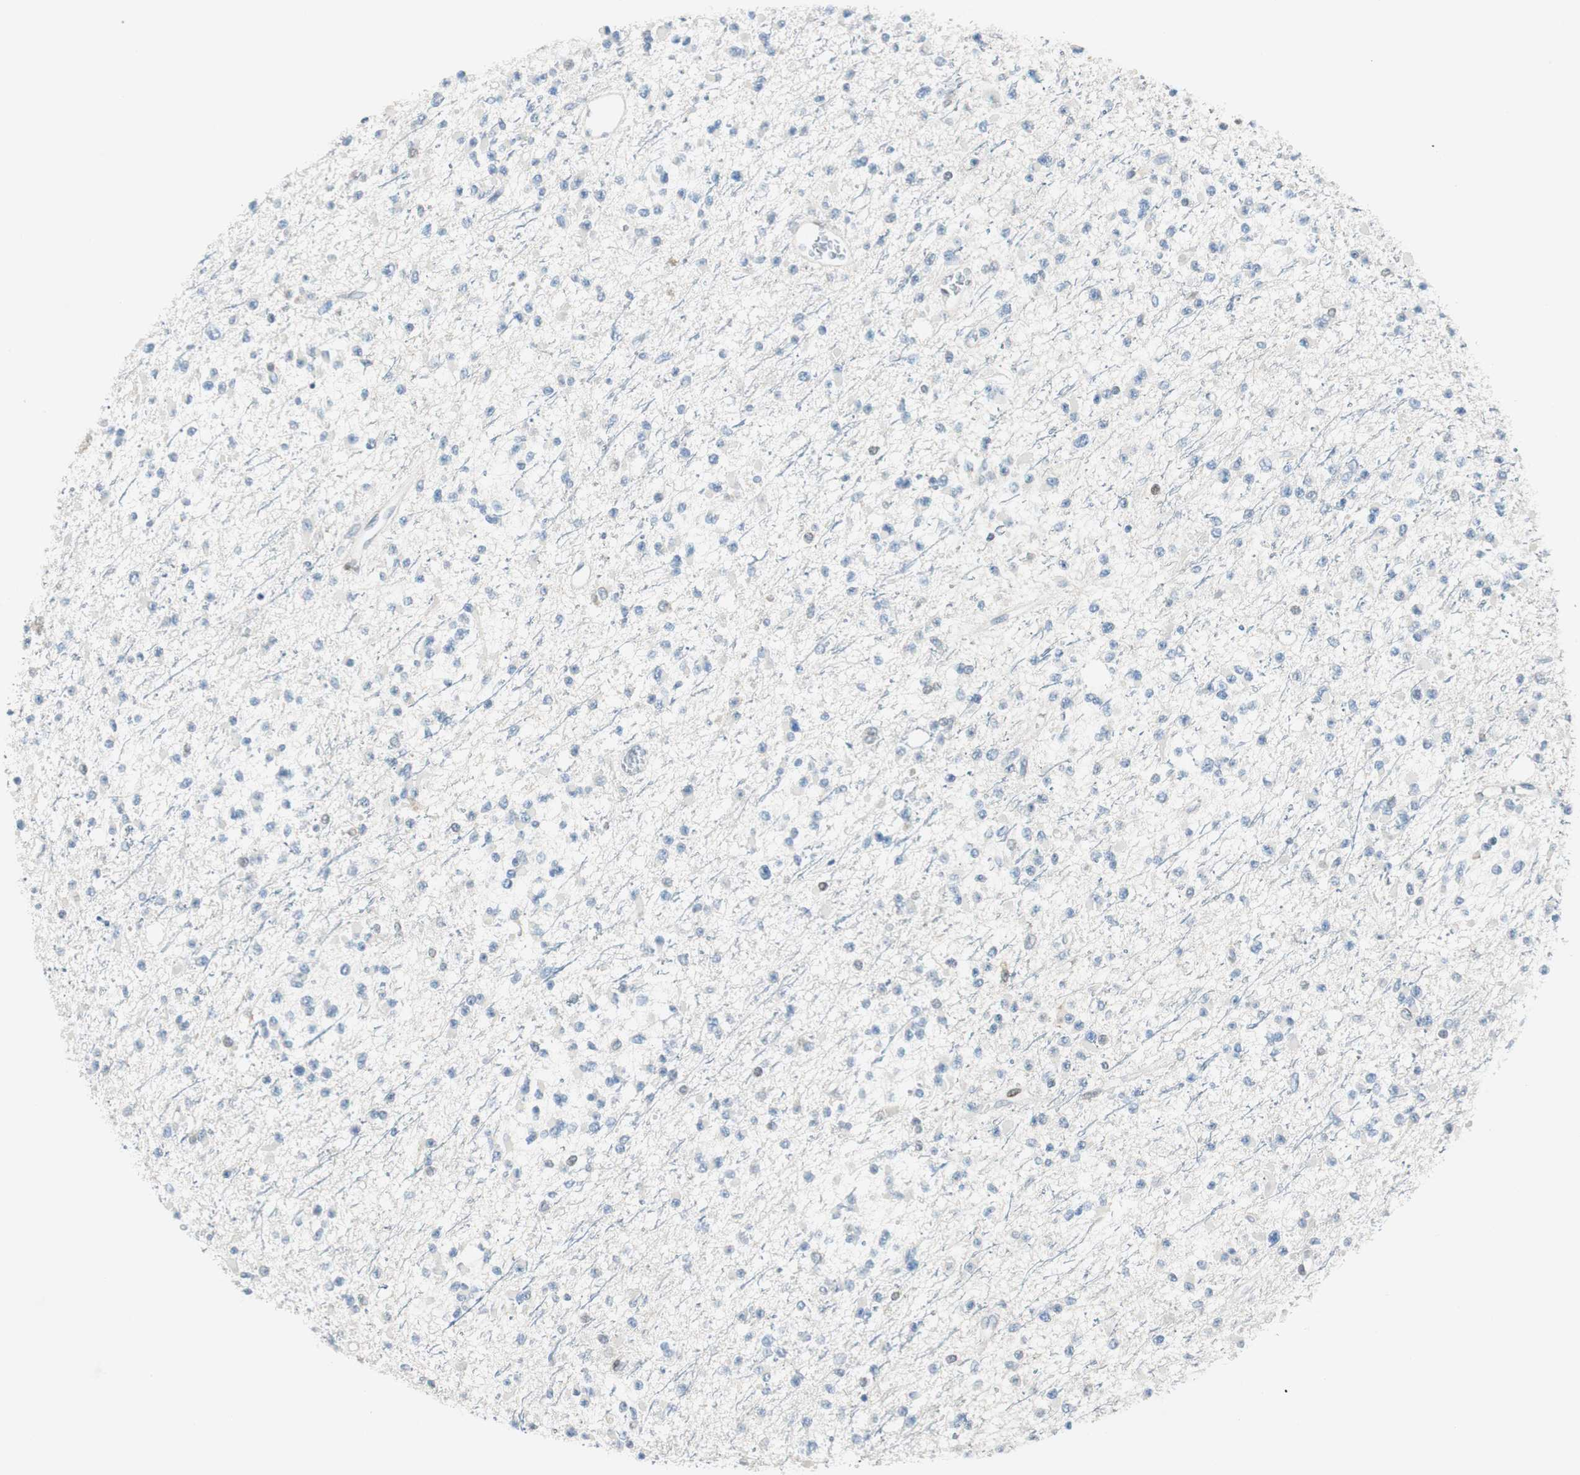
{"staining": {"intensity": "negative", "quantity": "none", "location": "none"}, "tissue": "glioma", "cell_type": "Tumor cells", "image_type": "cancer", "snomed": [{"axis": "morphology", "description": "Glioma, malignant, Low grade"}, {"axis": "topography", "description": "Brain"}], "caption": "IHC of malignant glioma (low-grade) shows no expression in tumor cells.", "gene": "TMEM260", "patient": {"sex": "female", "age": 22}}